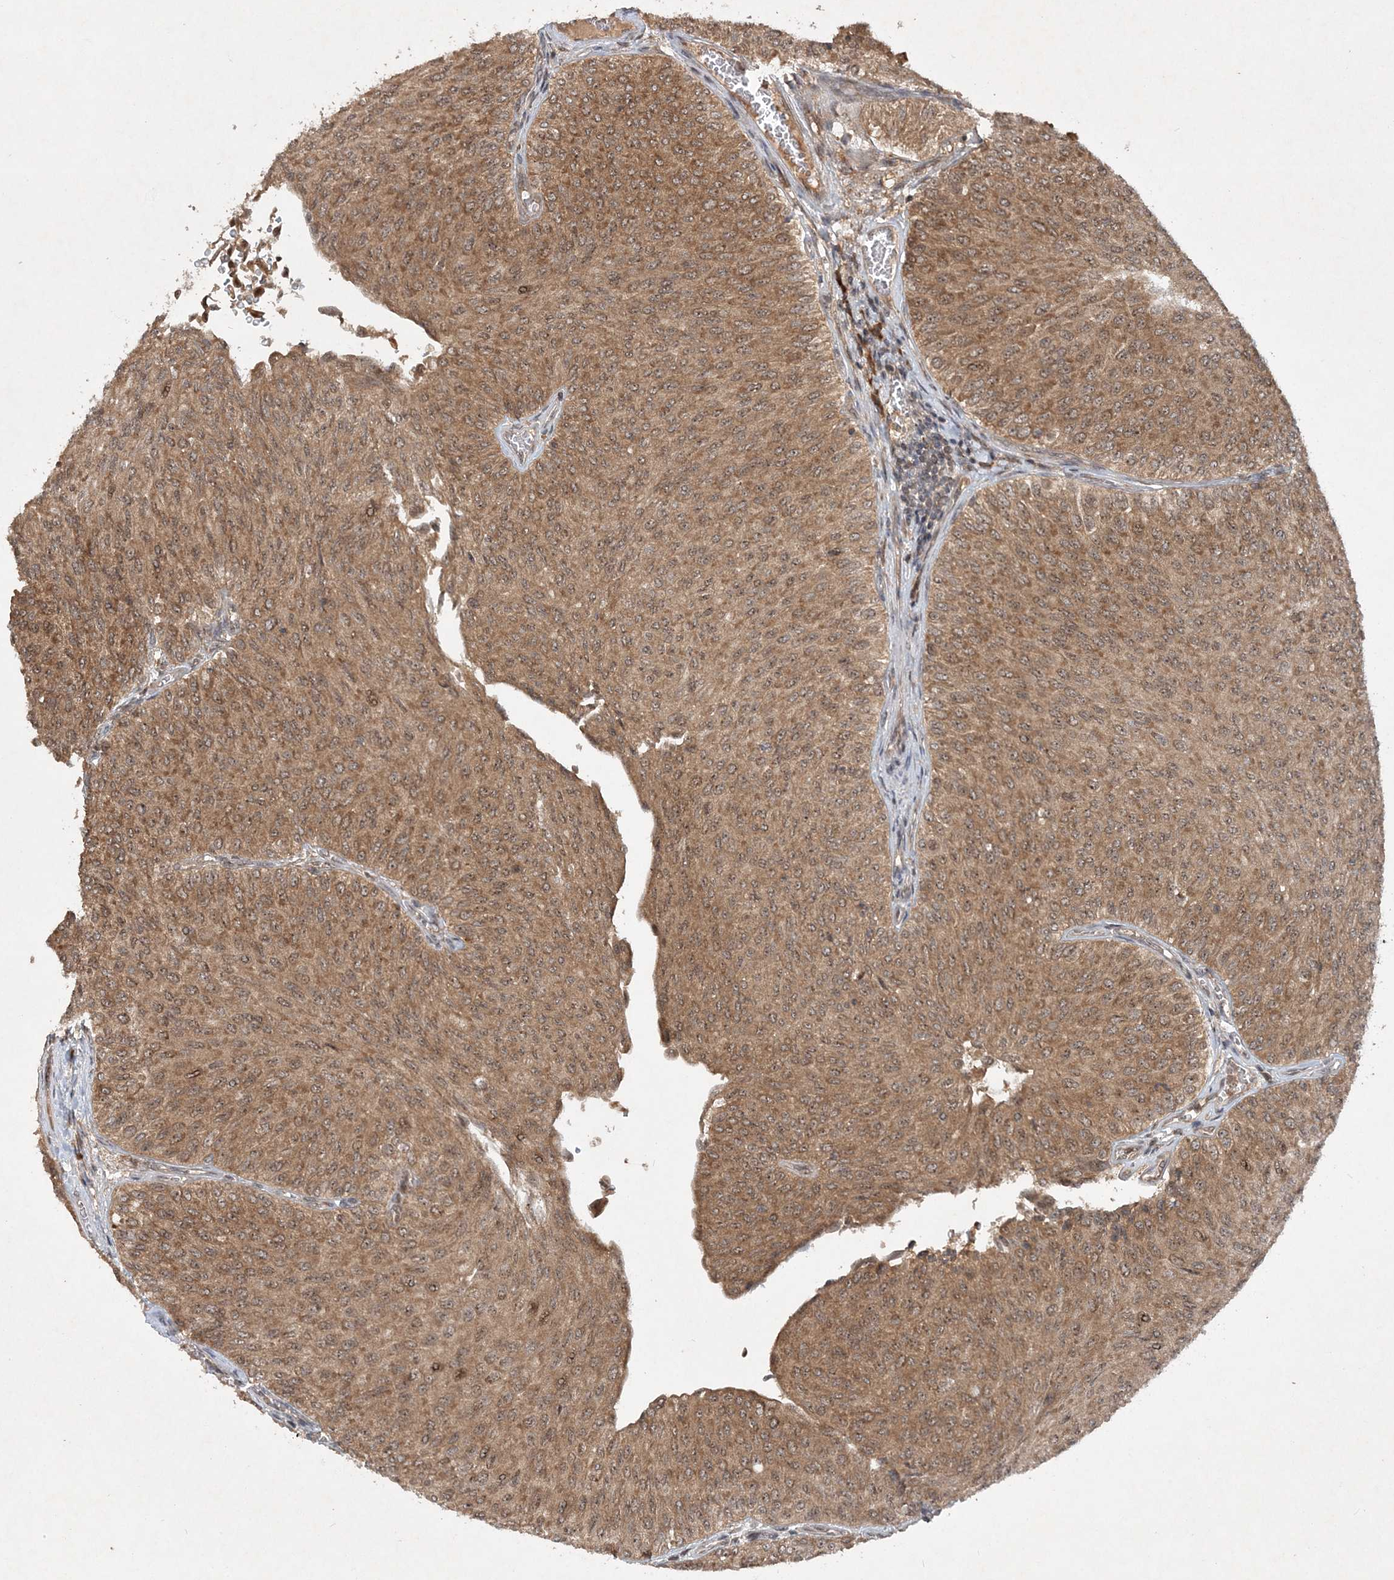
{"staining": {"intensity": "moderate", "quantity": ">75%", "location": "cytoplasmic/membranous,nuclear"}, "tissue": "urothelial cancer", "cell_type": "Tumor cells", "image_type": "cancer", "snomed": [{"axis": "morphology", "description": "Urothelial carcinoma, Low grade"}, {"axis": "topography", "description": "Urinary bladder"}], "caption": "There is medium levels of moderate cytoplasmic/membranous and nuclear positivity in tumor cells of urothelial carcinoma (low-grade), as demonstrated by immunohistochemical staining (brown color).", "gene": "UBR3", "patient": {"sex": "male", "age": 78}}